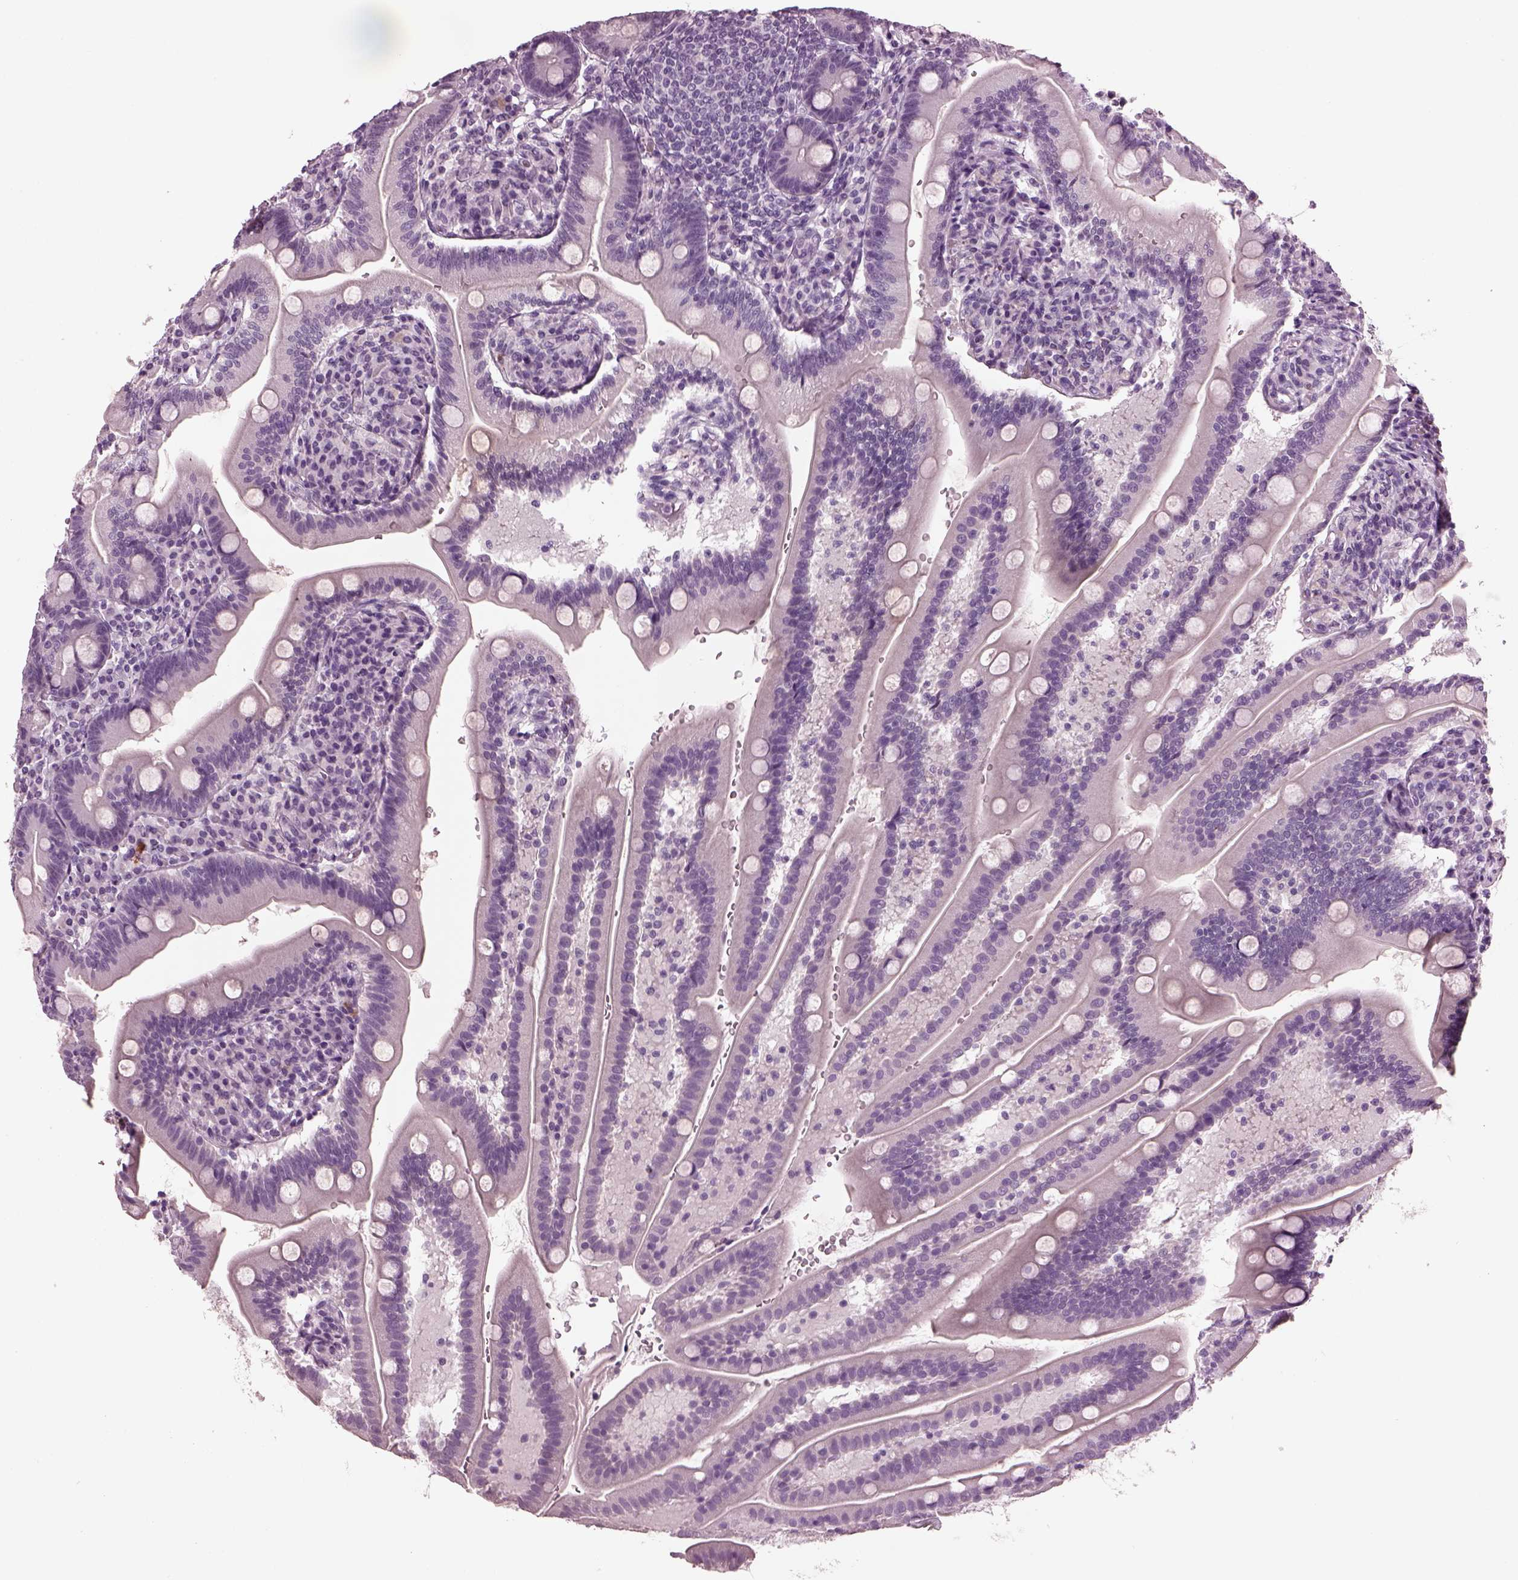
{"staining": {"intensity": "negative", "quantity": "none", "location": "none"}, "tissue": "duodenum", "cell_type": "Glandular cells", "image_type": "normal", "snomed": [{"axis": "morphology", "description": "Normal tissue, NOS"}, {"axis": "topography", "description": "Duodenum"}], "caption": "Immunohistochemistry (IHC) photomicrograph of benign duodenum: duodenum stained with DAB (3,3'-diaminobenzidine) reveals no significant protein positivity in glandular cells.", "gene": "SLC6A17", "patient": {"sex": "female", "age": 67}}